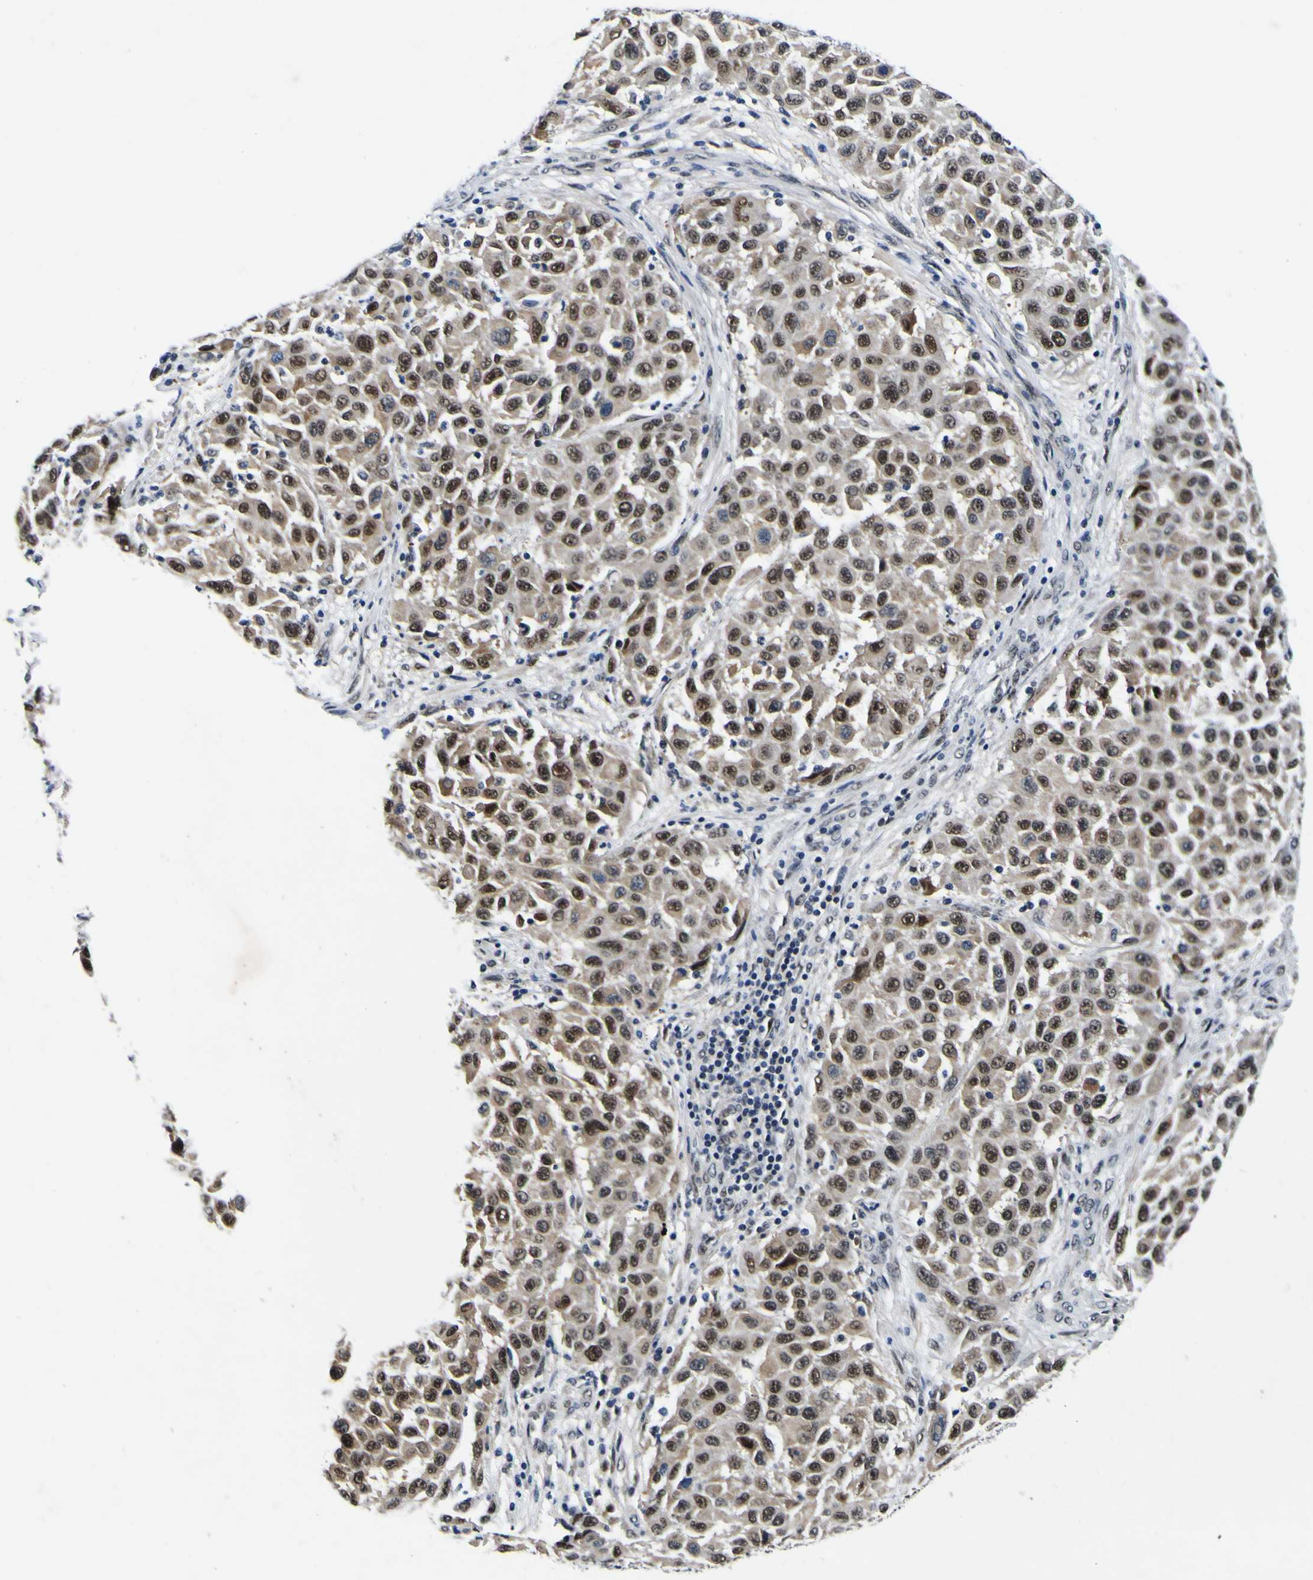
{"staining": {"intensity": "strong", "quantity": ">75%", "location": "nuclear"}, "tissue": "melanoma", "cell_type": "Tumor cells", "image_type": "cancer", "snomed": [{"axis": "morphology", "description": "Malignant melanoma, Metastatic site"}, {"axis": "topography", "description": "Lymph node"}], "caption": "High-magnification brightfield microscopy of melanoma stained with DAB (brown) and counterstained with hematoxylin (blue). tumor cells exhibit strong nuclear positivity is appreciated in approximately>75% of cells.", "gene": "CUL4B", "patient": {"sex": "male", "age": 61}}